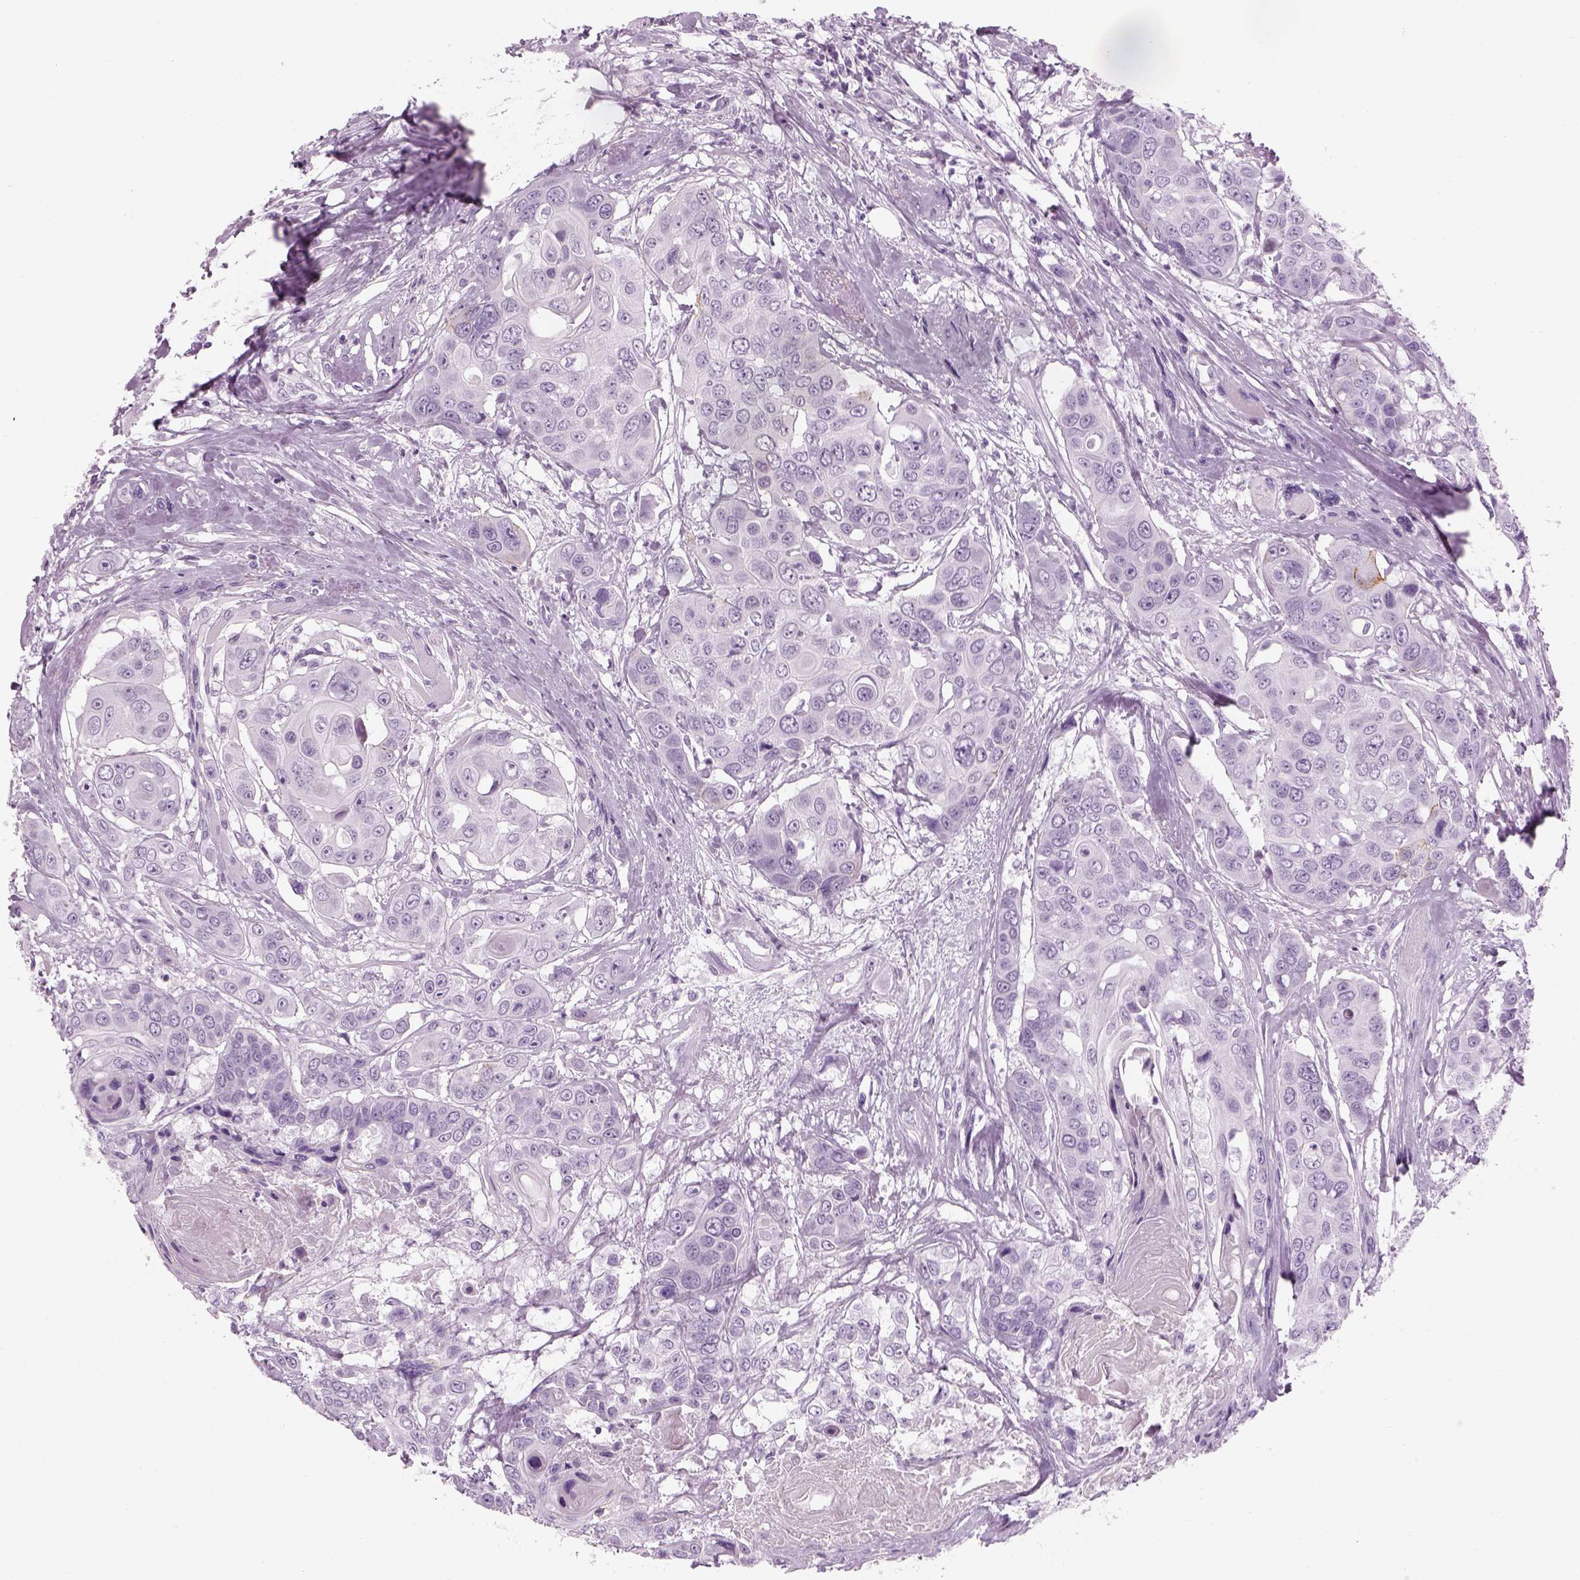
{"staining": {"intensity": "negative", "quantity": "none", "location": "none"}, "tissue": "head and neck cancer", "cell_type": "Tumor cells", "image_type": "cancer", "snomed": [{"axis": "morphology", "description": "Squamous cell carcinoma, NOS"}, {"axis": "topography", "description": "Oral tissue"}, {"axis": "topography", "description": "Head-Neck"}], "caption": "The photomicrograph shows no staining of tumor cells in head and neck cancer (squamous cell carcinoma). (Stains: DAB (3,3'-diaminobenzidine) IHC with hematoxylin counter stain, Microscopy: brightfield microscopy at high magnification).", "gene": "SAG", "patient": {"sex": "male", "age": 56}}